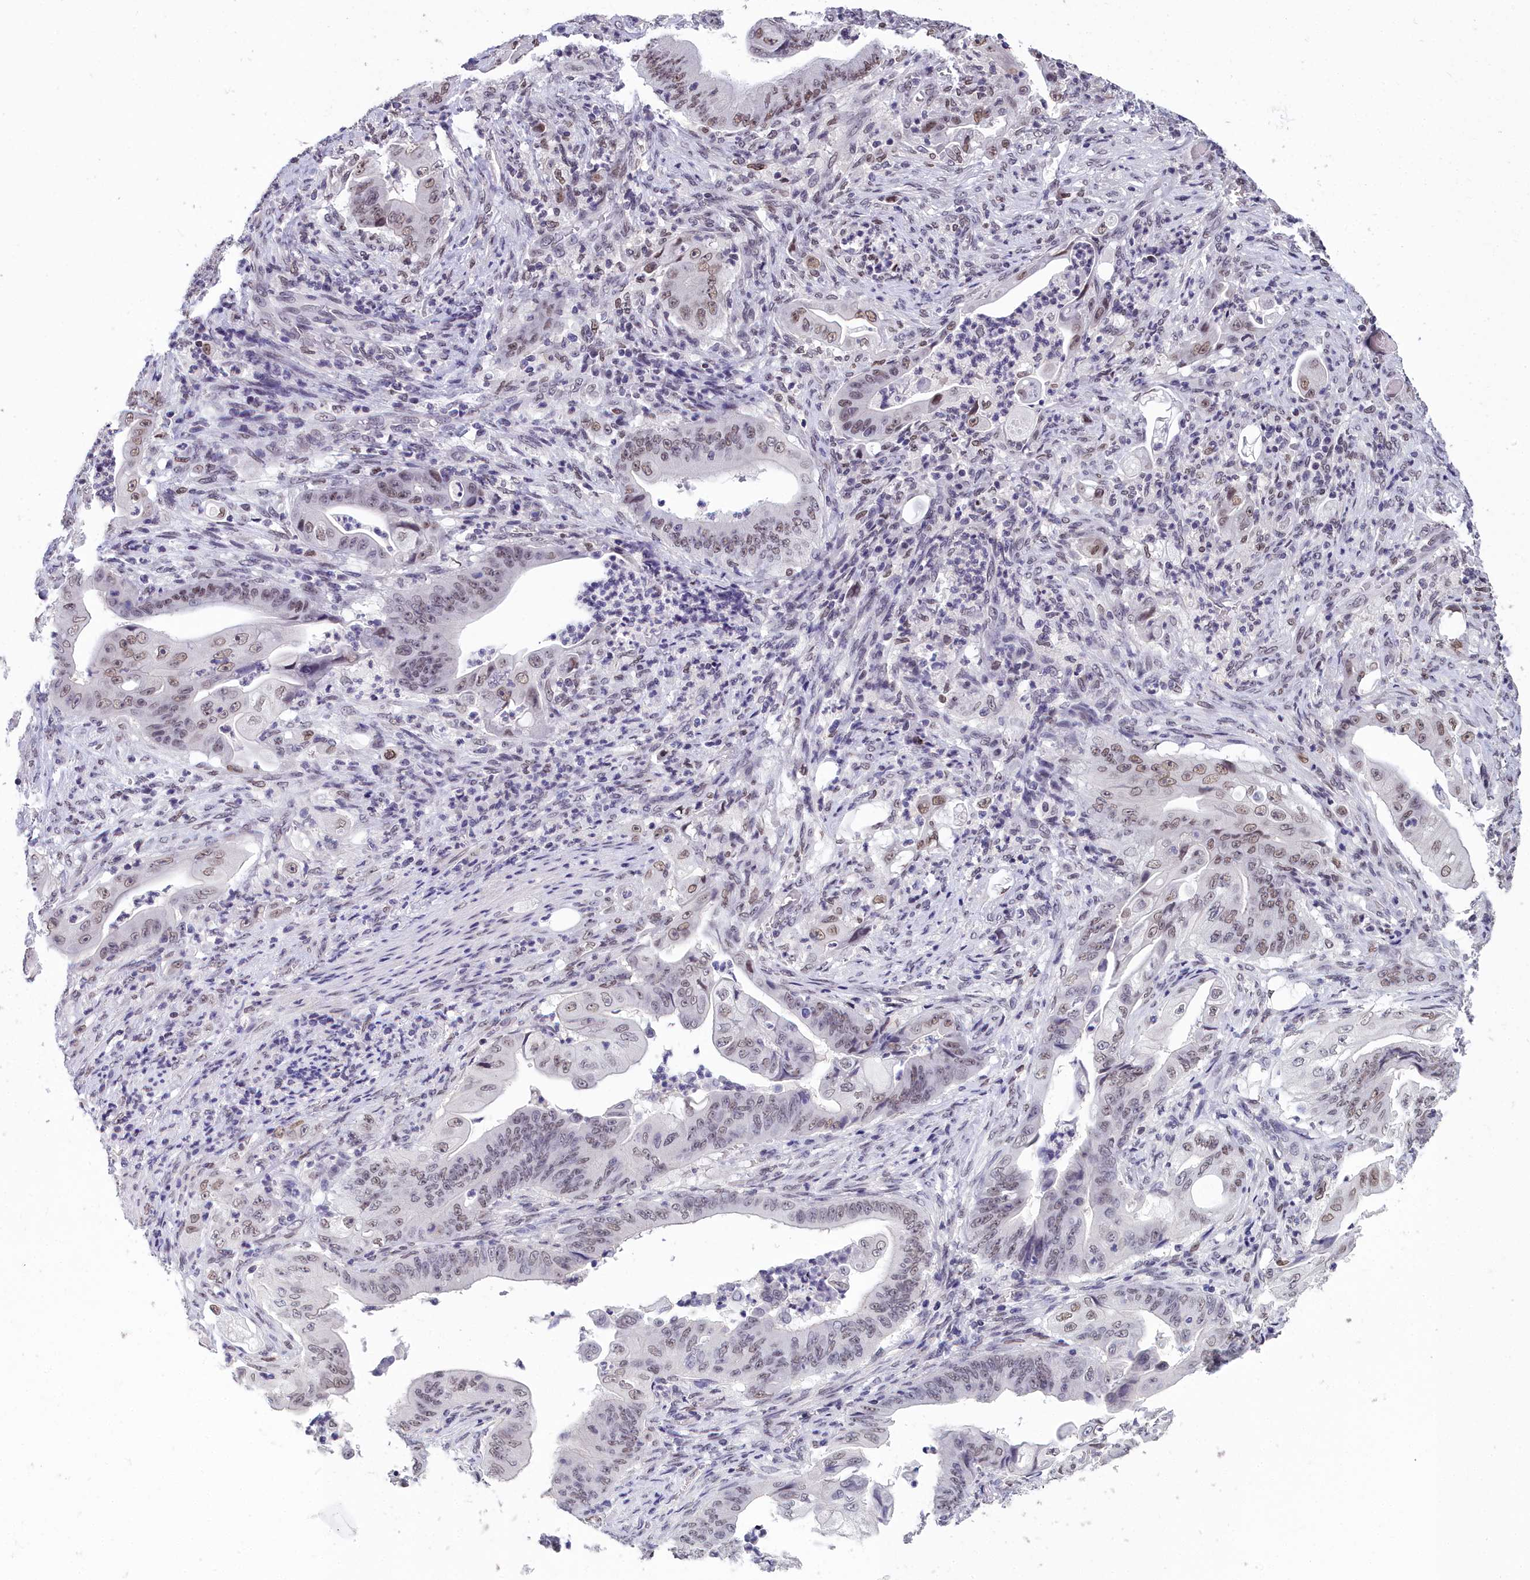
{"staining": {"intensity": "weak", "quantity": "25%-75%", "location": "nuclear"}, "tissue": "stomach cancer", "cell_type": "Tumor cells", "image_type": "cancer", "snomed": [{"axis": "morphology", "description": "Adenocarcinoma, NOS"}, {"axis": "topography", "description": "Stomach"}], "caption": "Tumor cells demonstrate low levels of weak nuclear staining in approximately 25%-75% of cells in human adenocarcinoma (stomach).", "gene": "CCDC97", "patient": {"sex": "female", "age": 73}}